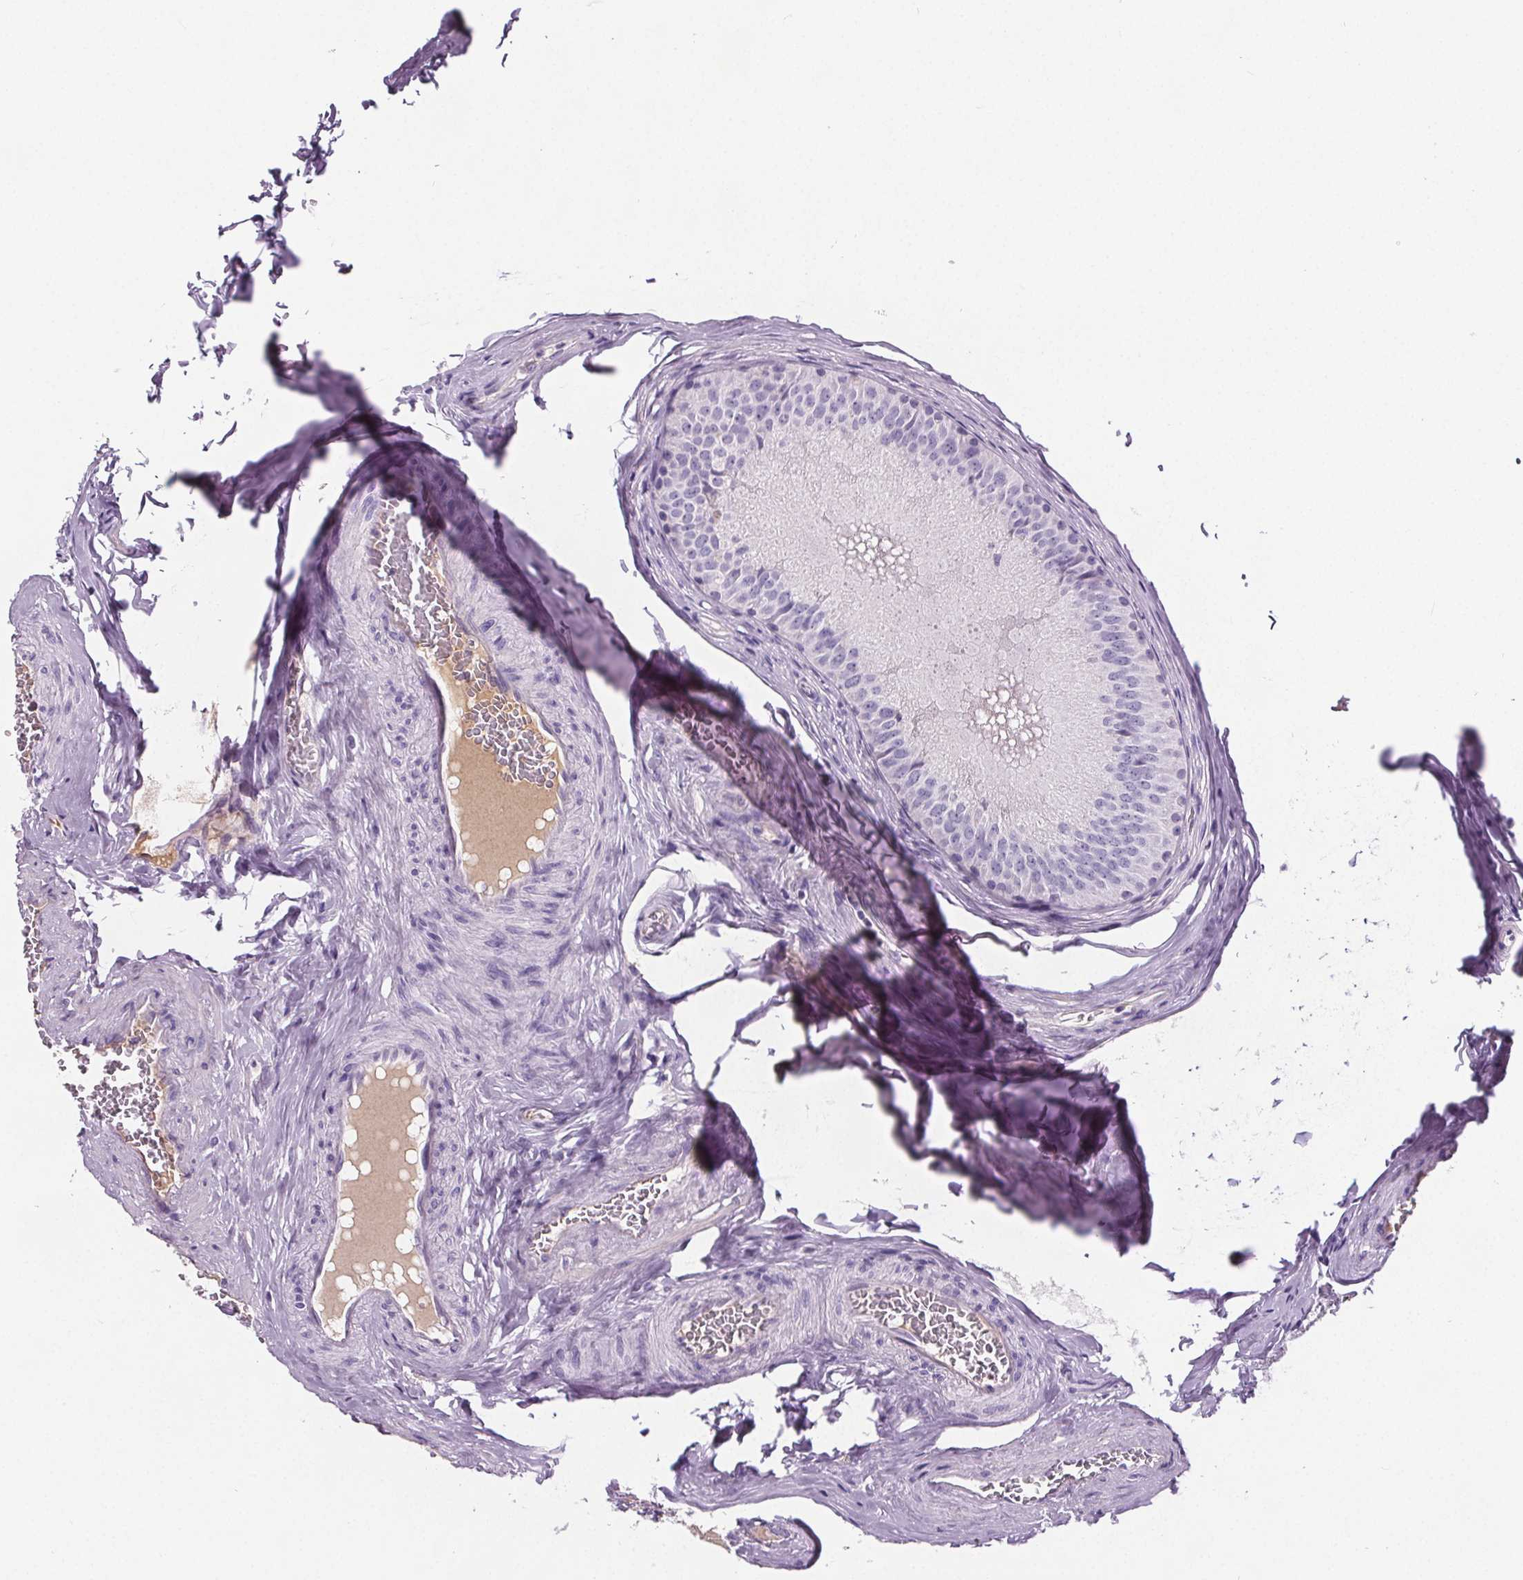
{"staining": {"intensity": "negative", "quantity": "none", "location": "none"}, "tissue": "epididymis", "cell_type": "Glandular cells", "image_type": "normal", "snomed": [{"axis": "morphology", "description": "Normal tissue, NOS"}, {"axis": "topography", "description": "Epididymis, spermatic cord, NOS"}], "caption": "Epididymis was stained to show a protein in brown. There is no significant staining in glandular cells. Brightfield microscopy of IHC stained with DAB (brown) and hematoxylin (blue), captured at high magnification.", "gene": "CD5L", "patient": {"sex": "male", "age": 39}}